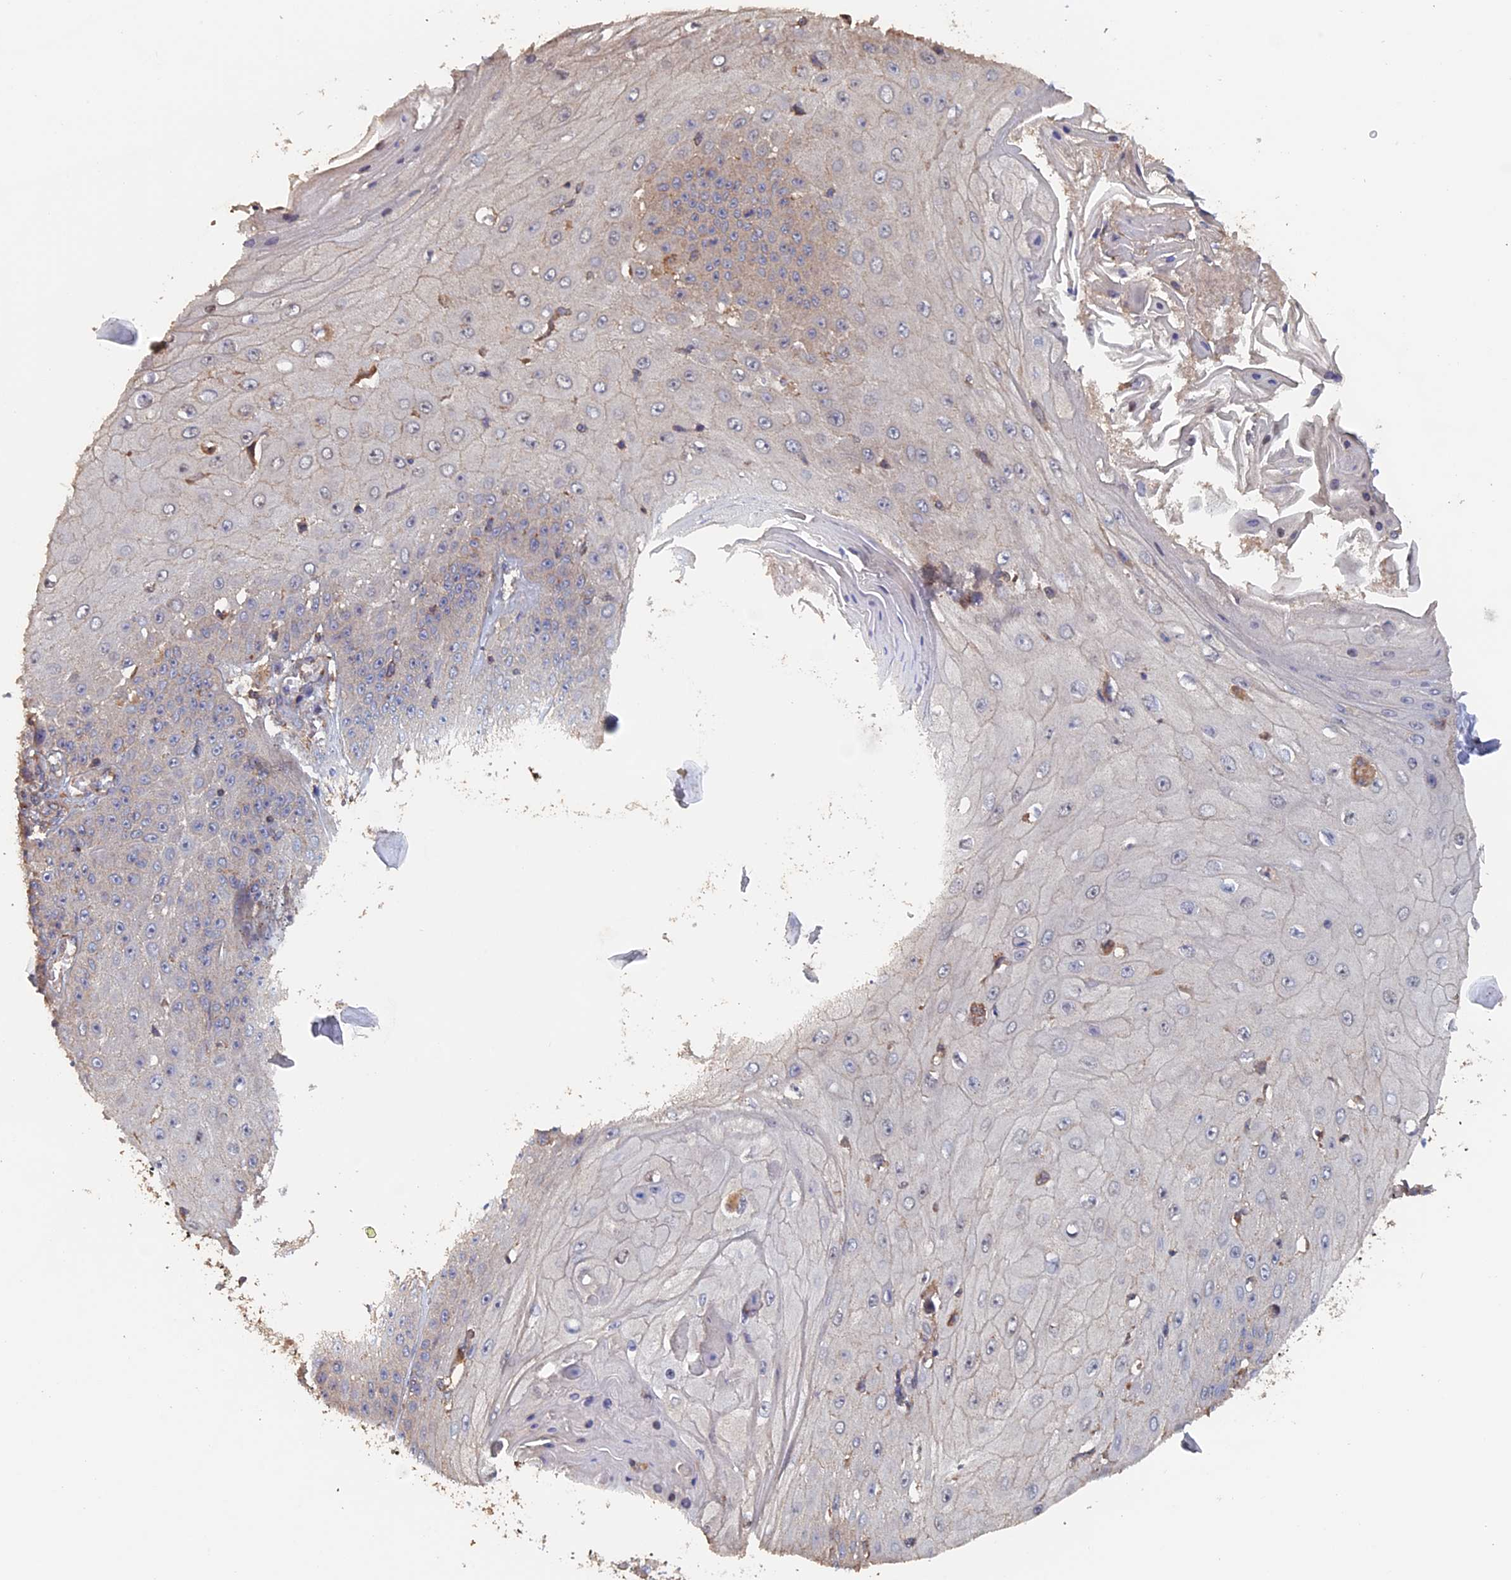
{"staining": {"intensity": "negative", "quantity": "none", "location": "none"}, "tissue": "skin cancer", "cell_type": "Tumor cells", "image_type": "cancer", "snomed": [{"axis": "morphology", "description": "Squamous cell carcinoma, NOS"}, {"axis": "topography", "description": "Skin"}], "caption": "Tumor cells show no significant protein positivity in skin squamous cell carcinoma. Nuclei are stained in blue.", "gene": "PIGQ", "patient": {"sex": "male", "age": 70}}